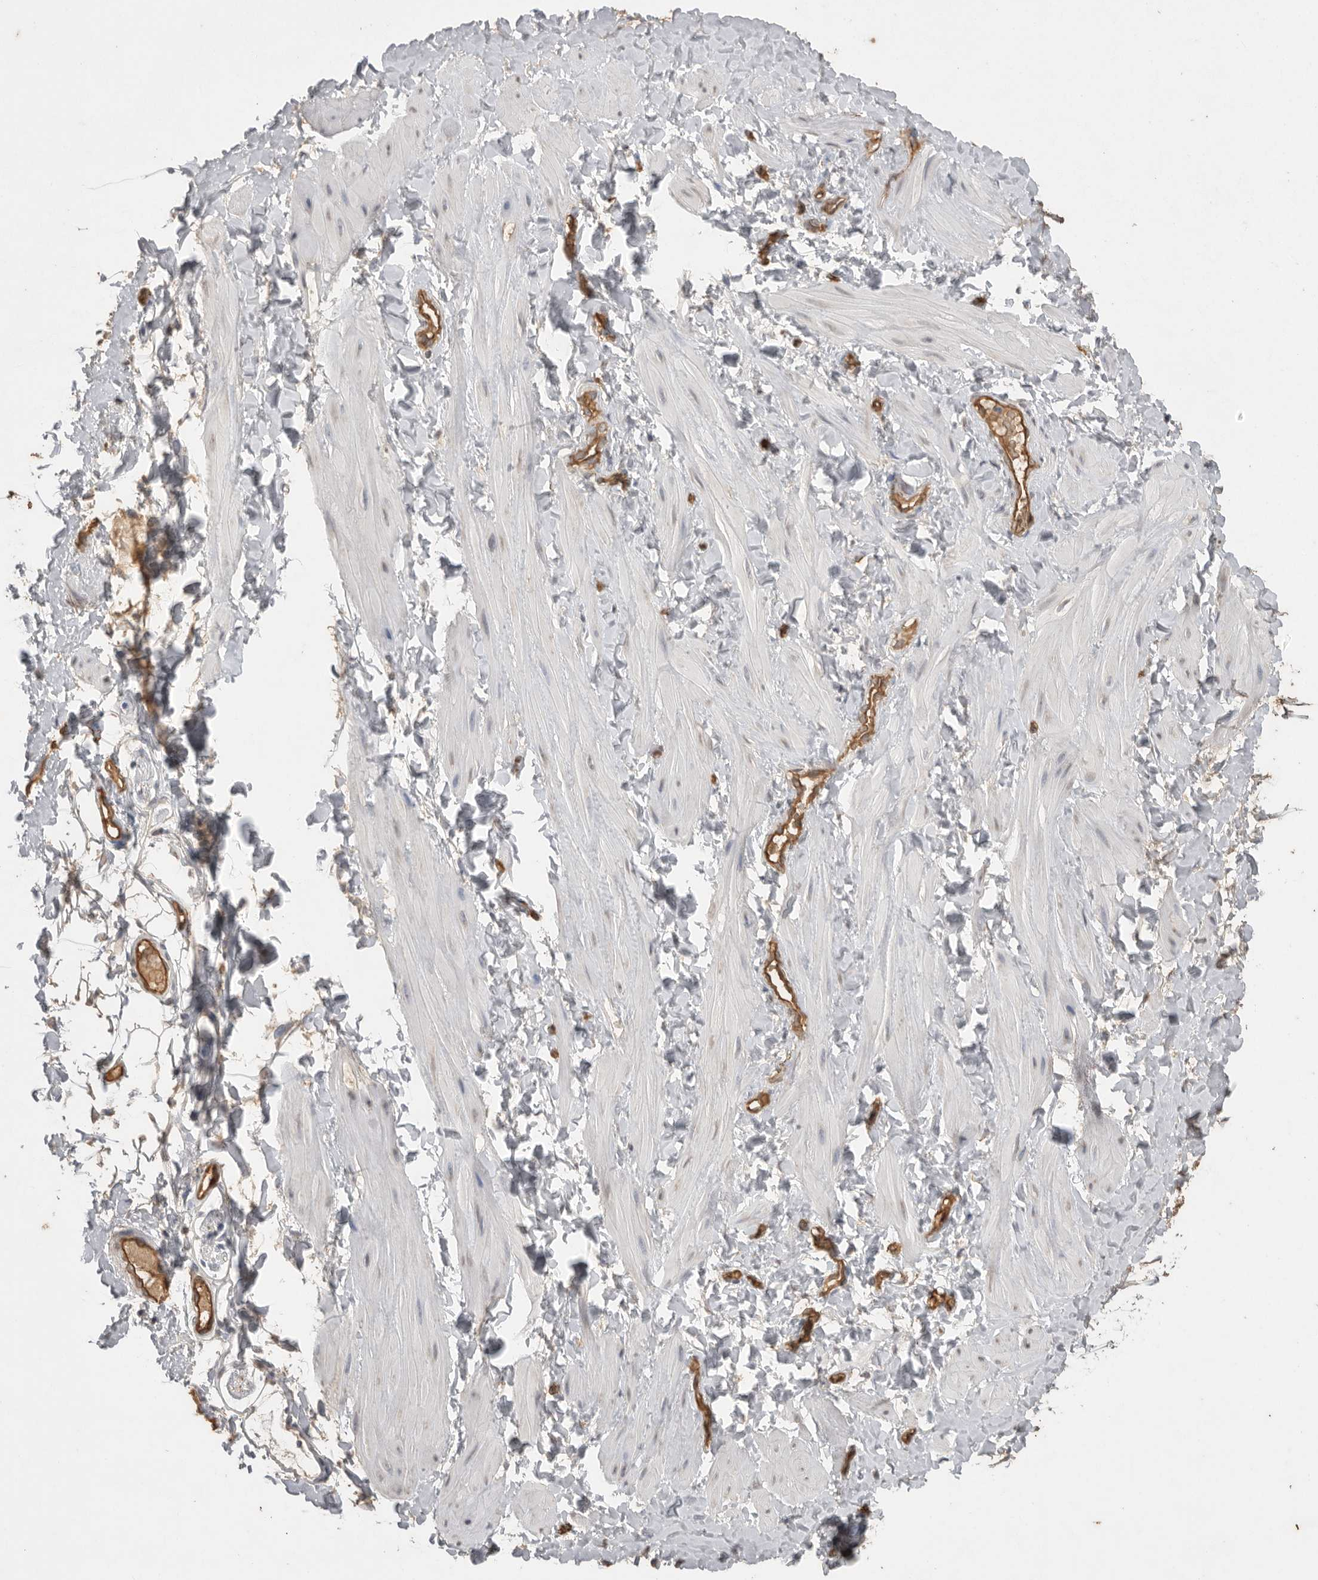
{"staining": {"intensity": "weak", "quantity": "25%-75%", "location": "cytoplasmic/membranous"}, "tissue": "adipose tissue", "cell_type": "Adipocytes", "image_type": "normal", "snomed": [{"axis": "morphology", "description": "Normal tissue, NOS"}, {"axis": "topography", "description": "Adipose tissue"}, {"axis": "topography", "description": "Vascular tissue"}, {"axis": "topography", "description": "Peripheral nerve tissue"}], "caption": "About 25%-75% of adipocytes in unremarkable adipose tissue reveal weak cytoplasmic/membranous protein positivity as visualized by brown immunohistochemical staining.", "gene": "IL27", "patient": {"sex": "male", "age": 25}}